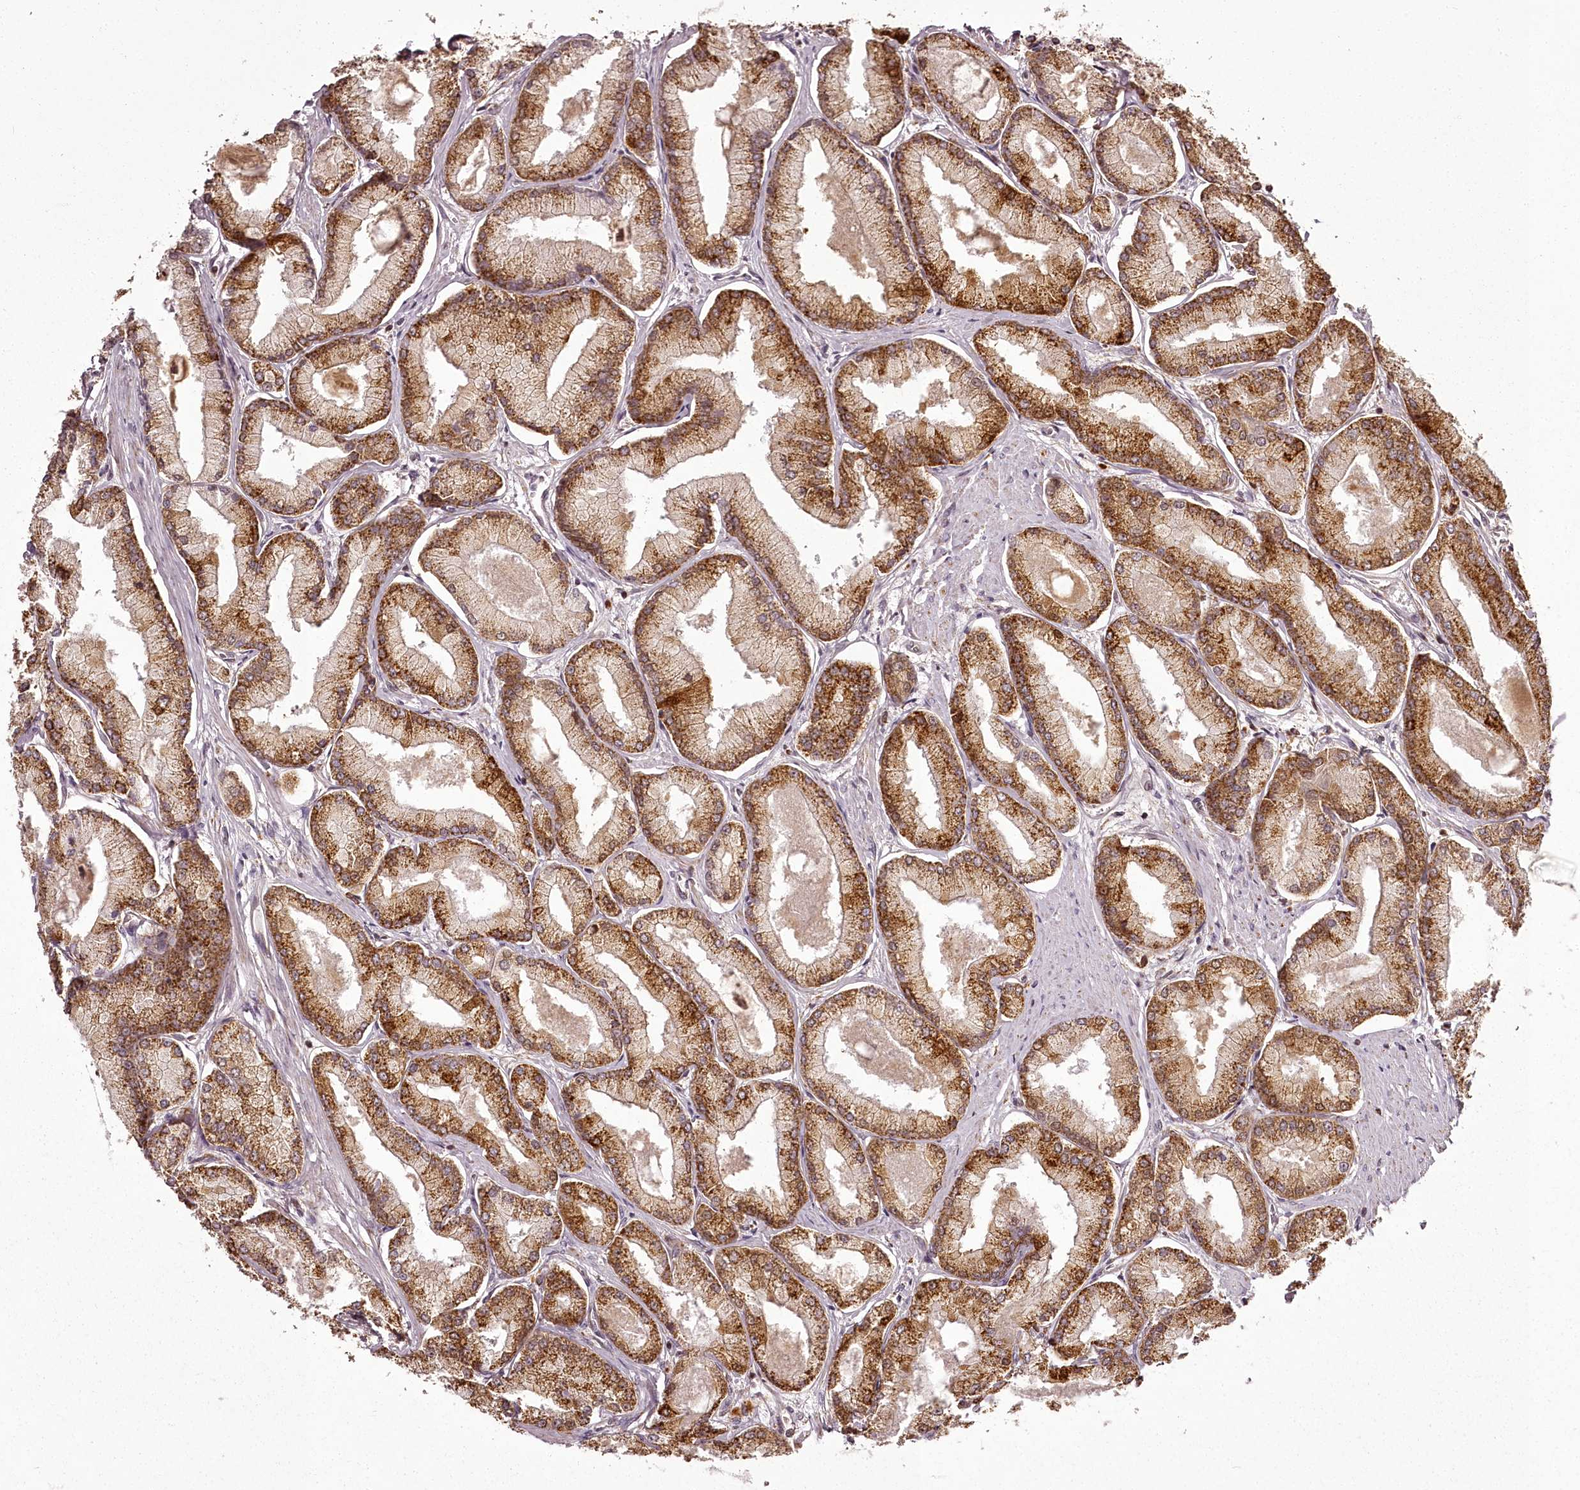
{"staining": {"intensity": "strong", "quantity": ">75%", "location": "cytoplasmic/membranous"}, "tissue": "prostate cancer", "cell_type": "Tumor cells", "image_type": "cancer", "snomed": [{"axis": "morphology", "description": "Adenocarcinoma, Low grade"}, {"axis": "topography", "description": "Prostate"}], "caption": "A high amount of strong cytoplasmic/membranous staining is seen in approximately >75% of tumor cells in prostate cancer tissue.", "gene": "CHCHD2", "patient": {"sex": "male", "age": 74}}